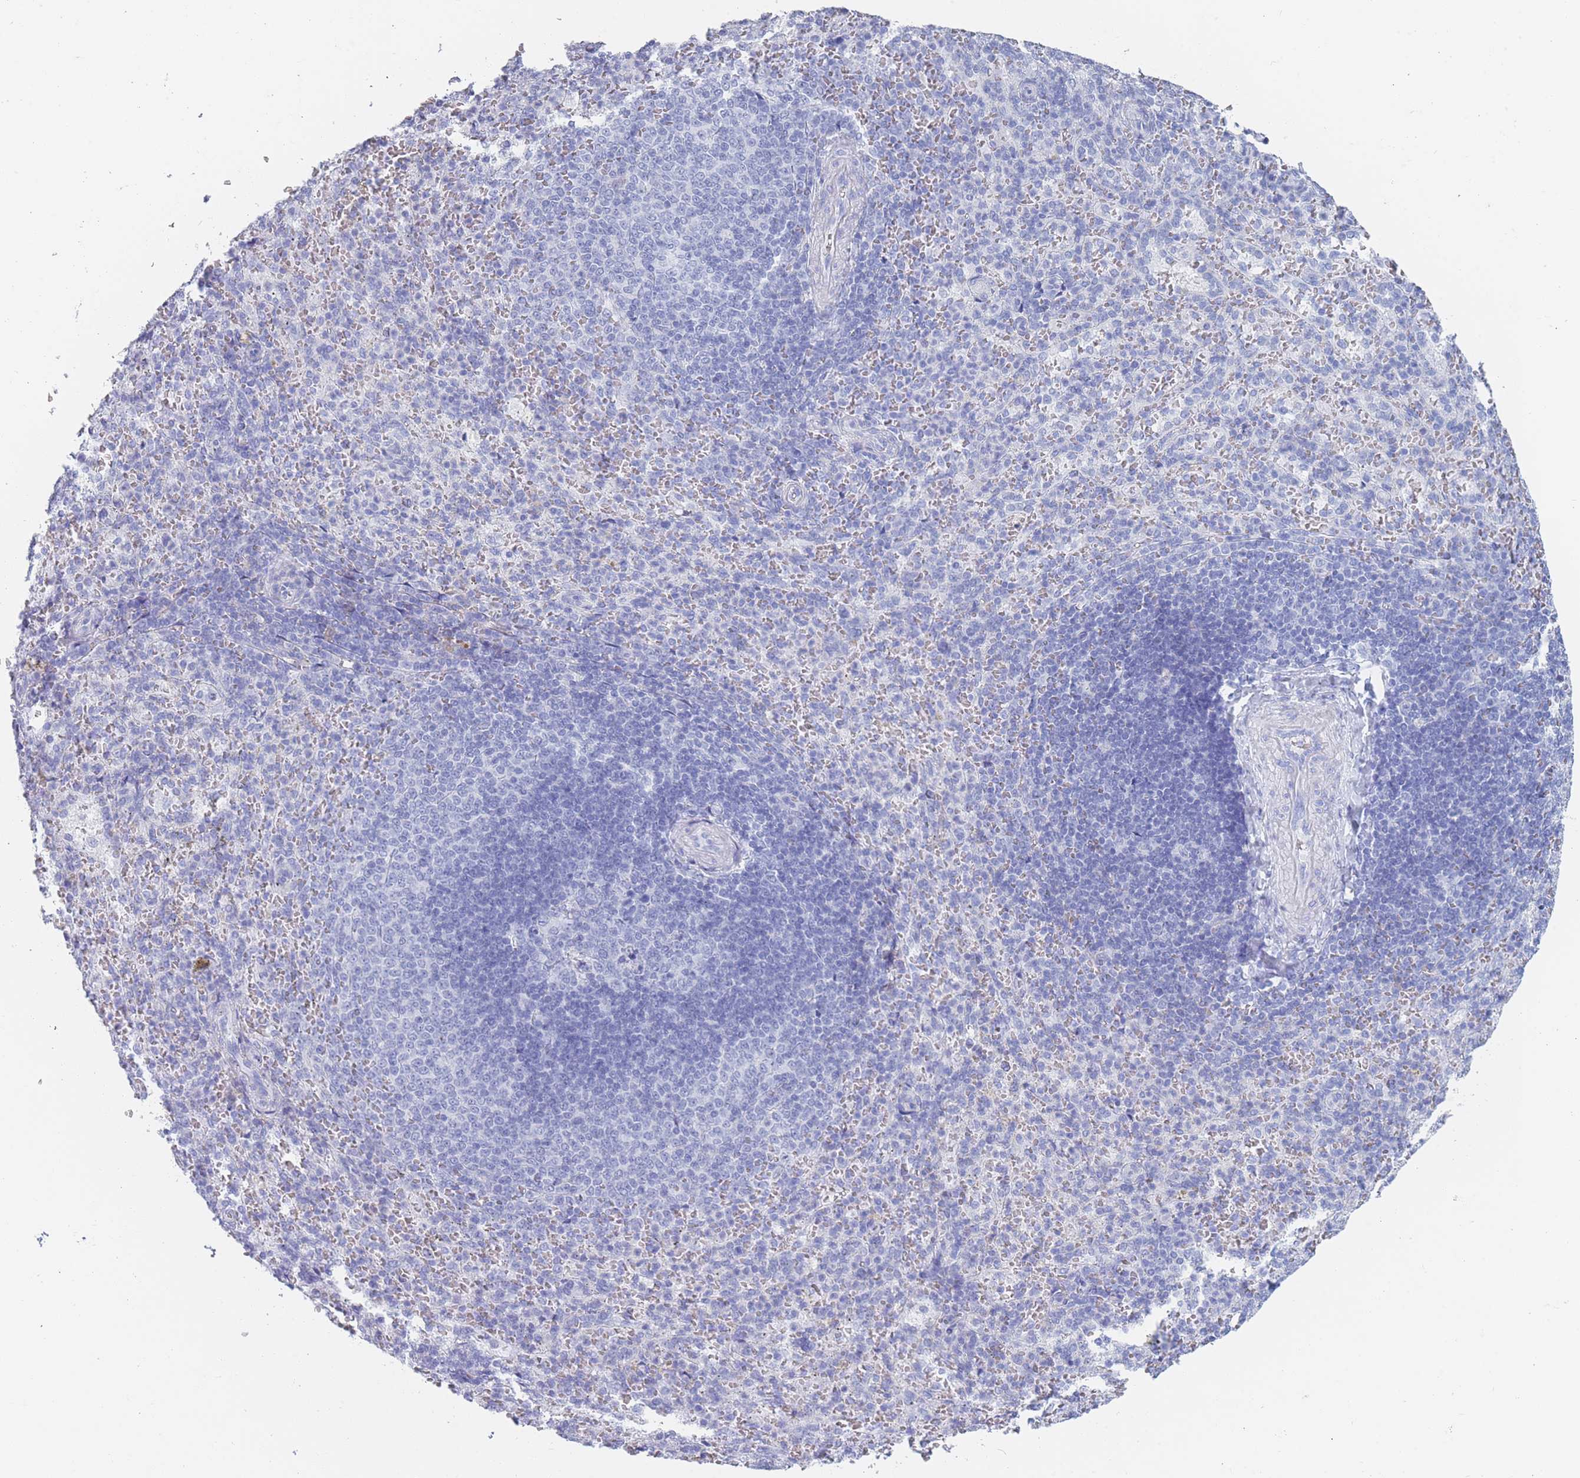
{"staining": {"intensity": "negative", "quantity": "none", "location": "none"}, "tissue": "spleen", "cell_type": "Cells in red pulp", "image_type": "normal", "snomed": [{"axis": "morphology", "description": "Normal tissue, NOS"}, {"axis": "topography", "description": "Spleen"}], "caption": "Human spleen stained for a protein using immunohistochemistry (IHC) displays no positivity in cells in red pulp.", "gene": "OR5D16", "patient": {"sex": "female", "age": 21}}